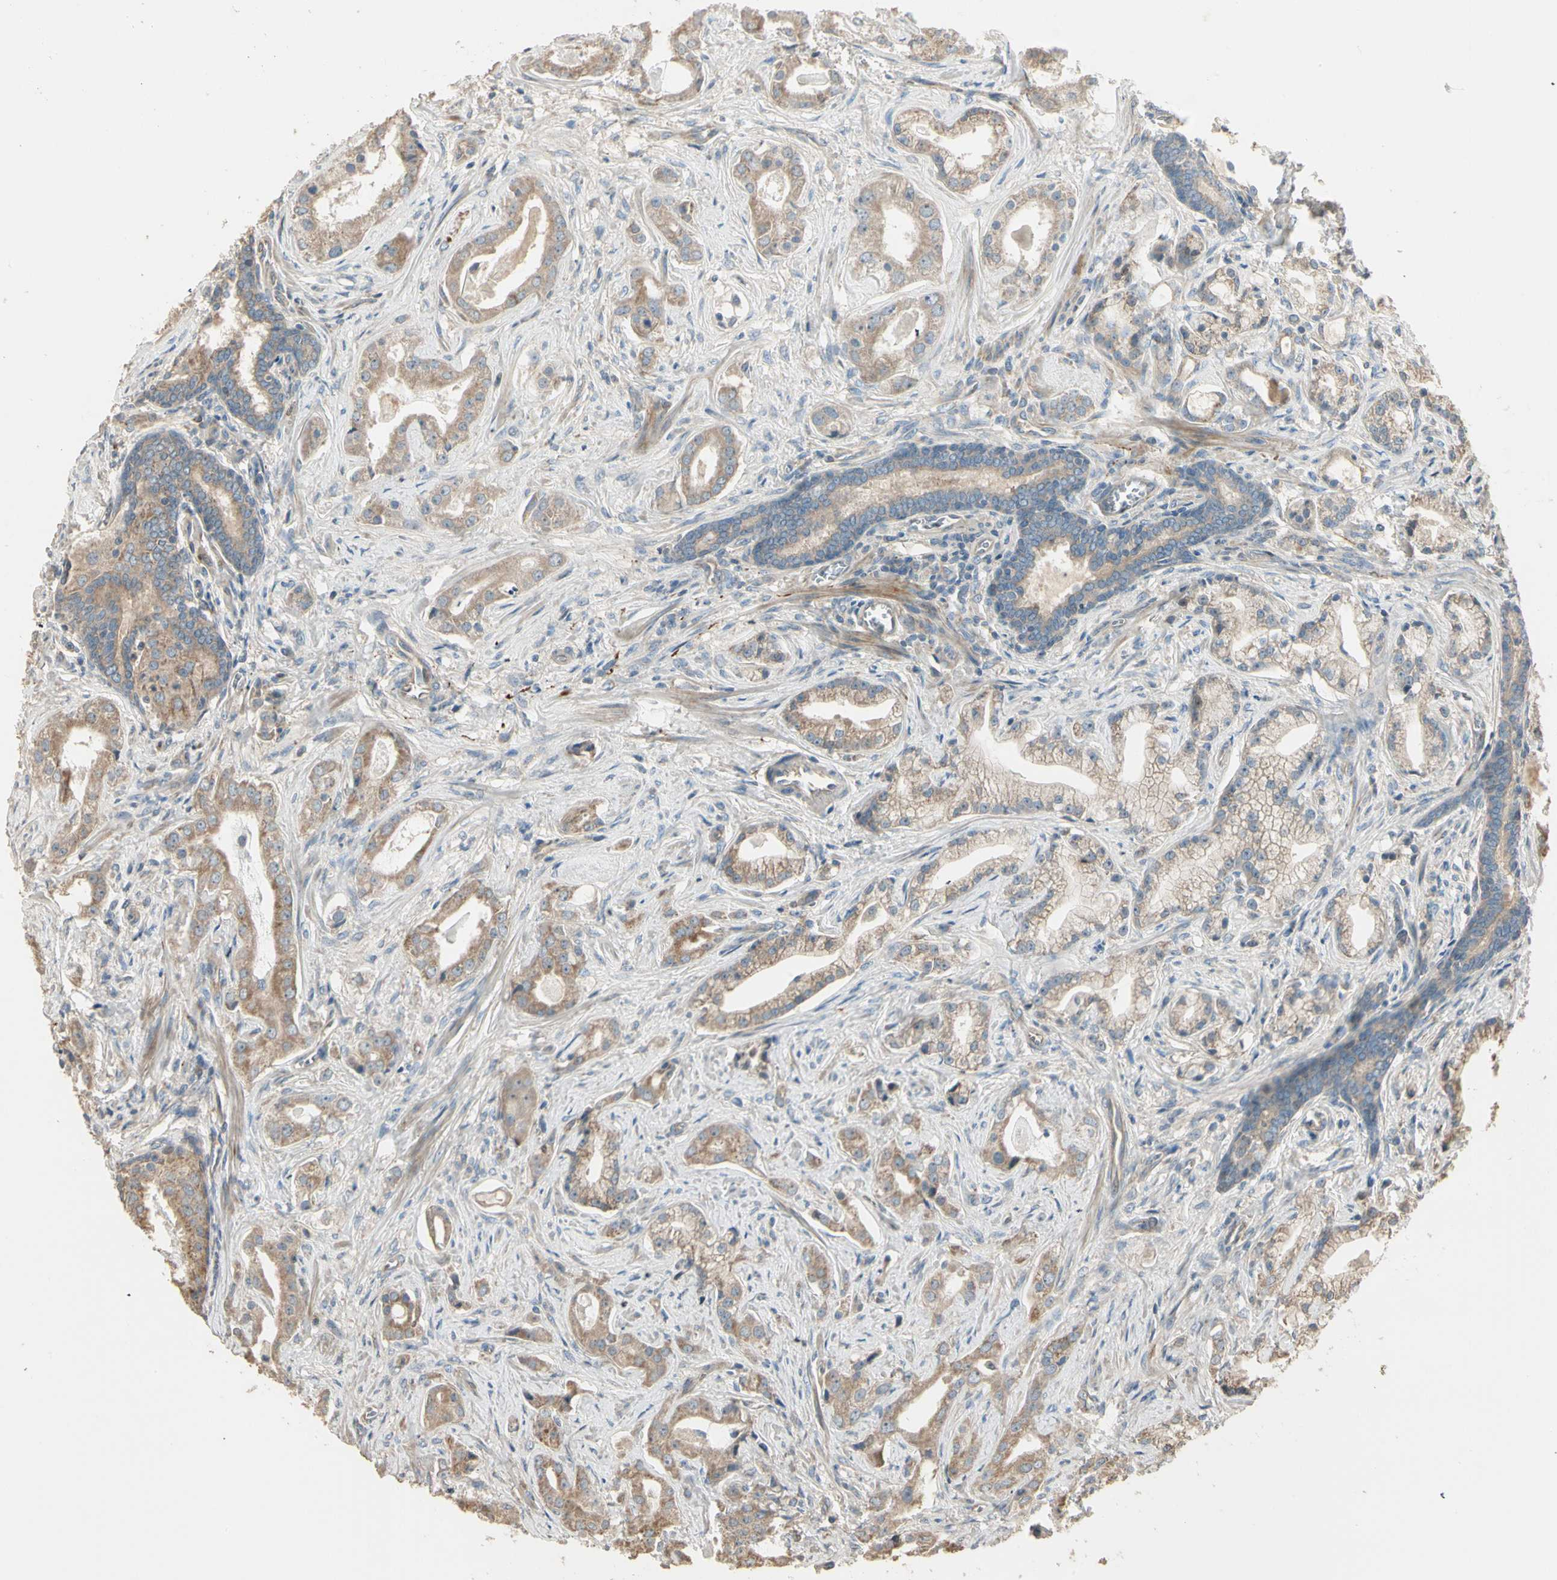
{"staining": {"intensity": "moderate", "quantity": ">75%", "location": "cytoplasmic/membranous"}, "tissue": "prostate cancer", "cell_type": "Tumor cells", "image_type": "cancer", "snomed": [{"axis": "morphology", "description": "Adenocarcinoma, Low grade"}, {"axis": "topography", "description": "Prostate"}], "caption": "An image showing moderate cytoplasmic/membranous staining in approximately >75% of tumor cells in low-grade adenocarcinoma (prostate), as visualized by brown immunohistochemical staining.", "gene": "TNFRSF21", "patient": {"sex": "male", "age": 59}}